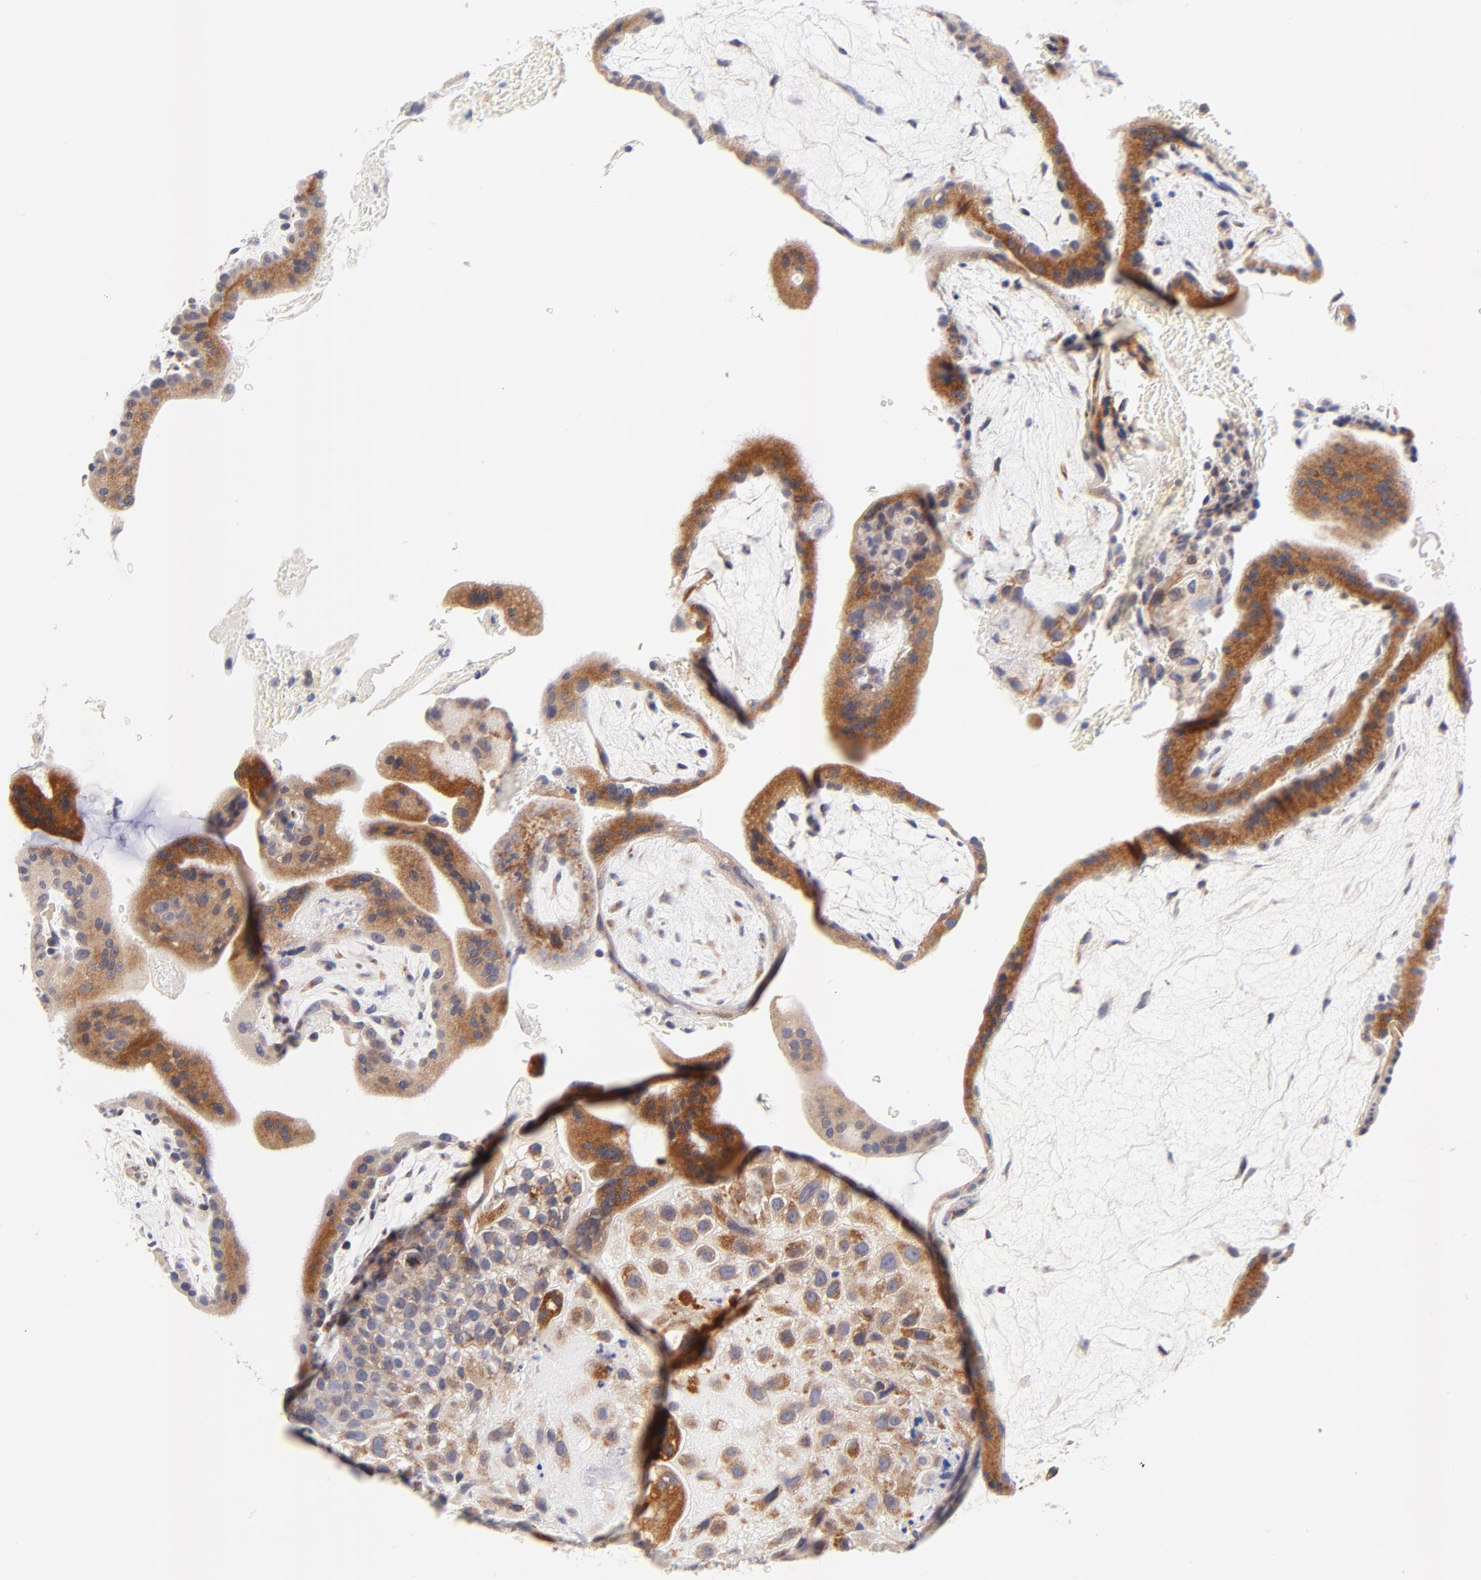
{"staining": {"intensity": "moderate", "quantity": ">75%", "location": "cytoplasmic/membranous"}, "tissue": "placenta", "cell_type": "Decidual cells", "image_type": "normal", "snomed": [{"axis": "morphology", "description": "Normal tissue, NOS"}, {"axis": "topography", "description": "Placenta"}], "caption": "The immunohistochemical stain highlights moderate cytoplasmic/membranous expression in decidual cells of benign placenta. (Brightfield microscopy of DAB IHC at high magnification).", "gene": "AFF2", "patient": {"sex": "female", "age": 35}}